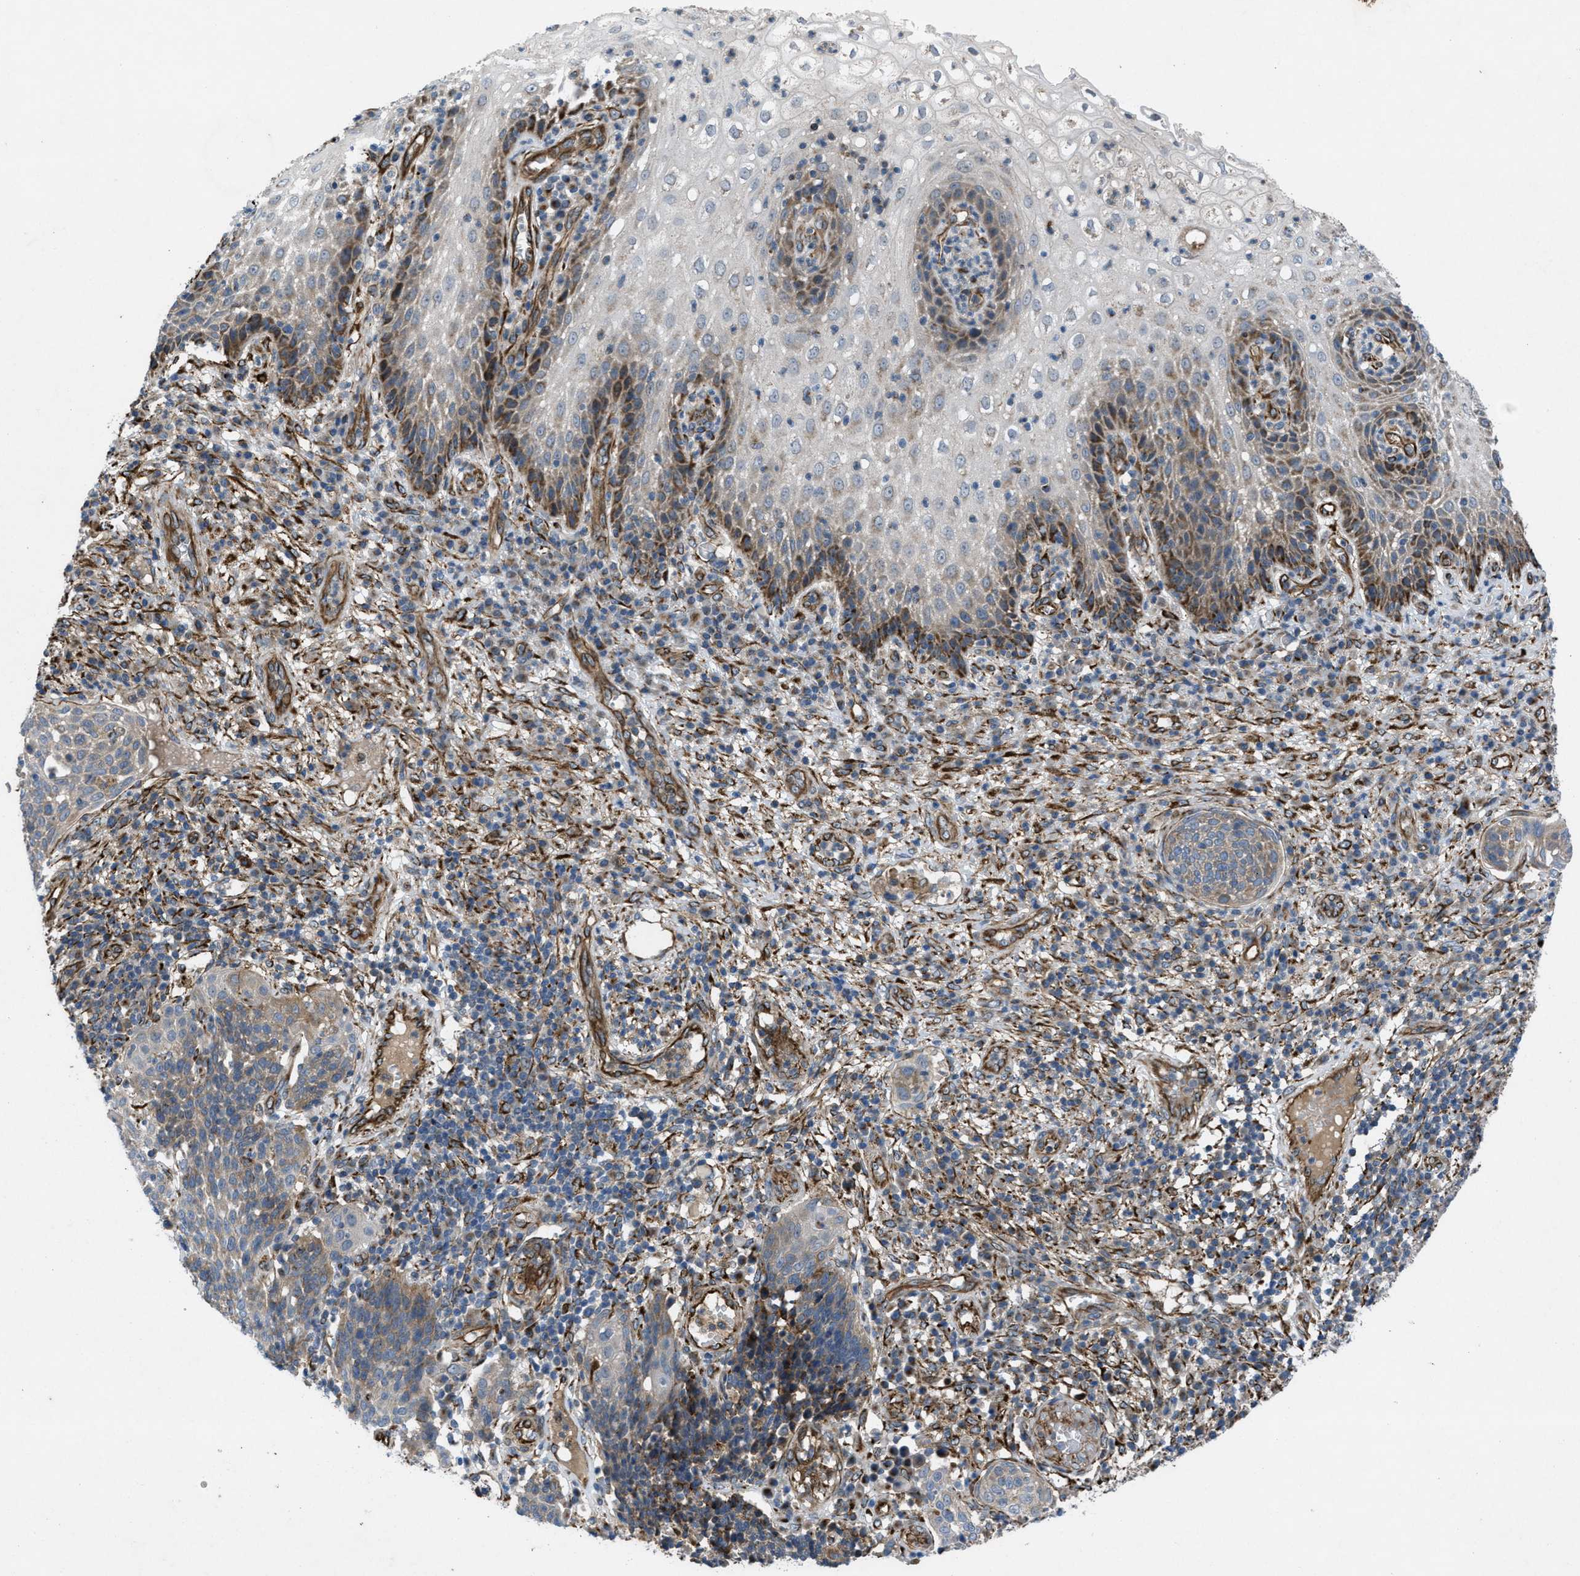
{"staining": {"intensity": "weak", "quantity": "<25%", "location": "cytoplasmic/membranous"}, "tissue": "cervical cancer", "cell_type": "Tumor cells", "image_type": "cancer", "snomed": [{"axis": "morphology", "description": "Squamous cell carcinoma, NOS"}, {"axis": "topography", "description": "Cervix"}], "caption": "Immunohistochemistry (IHC) micrograph of human cervical squamous cell carcinoma stained for a protein (brown), which exhibits no staining in tumor cells.", "gene": "SLC6A9", "patient": {"sex": "female", "age": 34}}